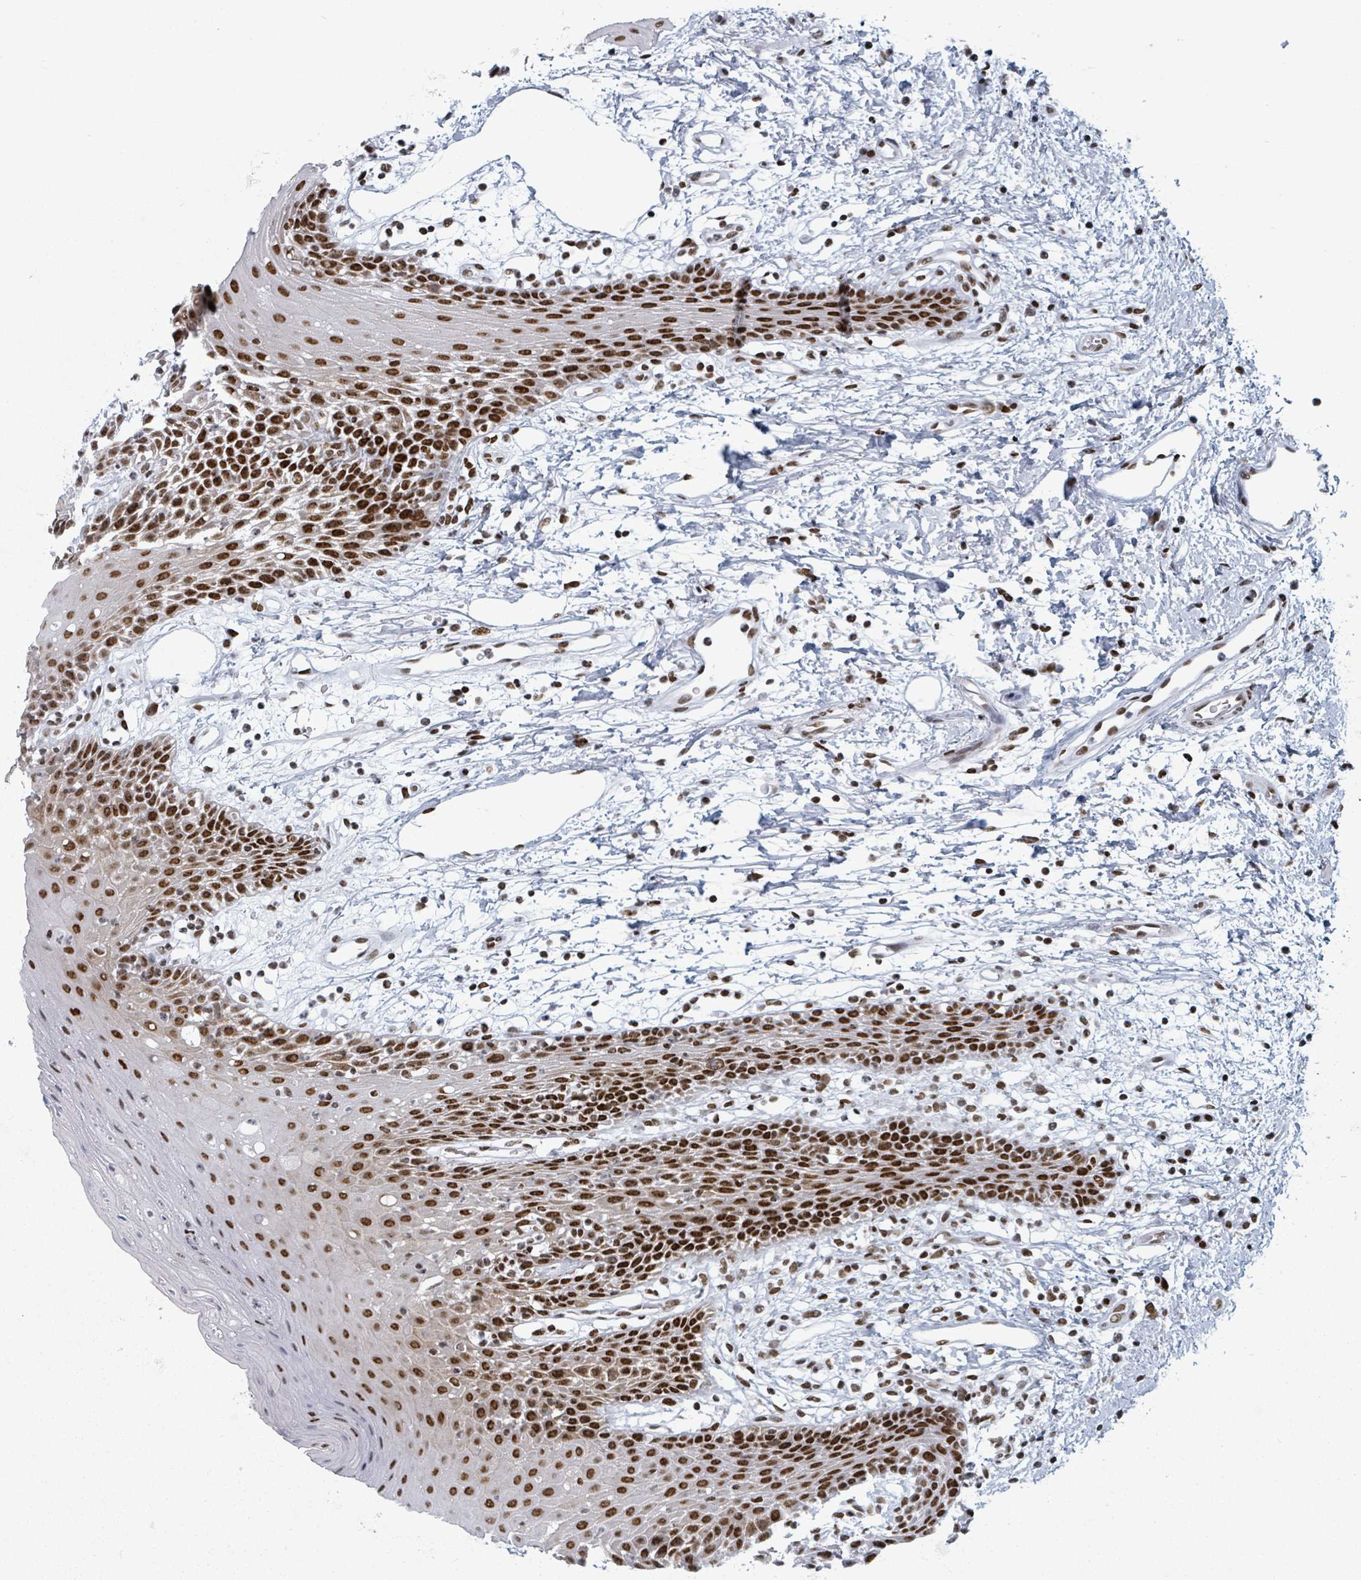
{"staining": {"intensity": "strong", "quantity": ">75%", "location": "nuclear"}, "tissue": "oral mucosa", "cell_type": "Squamous epithelial cells", "image_type": "normal", "snomed": [{"axis": "morphology", "description": "Normal tissue, NOS"}, {"axis": "topography", "description": "Oral tissue"}, {"axis": "topography", "description": "Tounge, NOS"}], "caption": "Immunohistochemistry (DAB (3,3'-diaminobenzidine)) staining of unremarkable human oral mucosa exhibits strong nuclear protein positivity in about >75% of squamous epithelial cells.", "gene": "DHX16", "patient": {"sex": "female", "age": 59}}